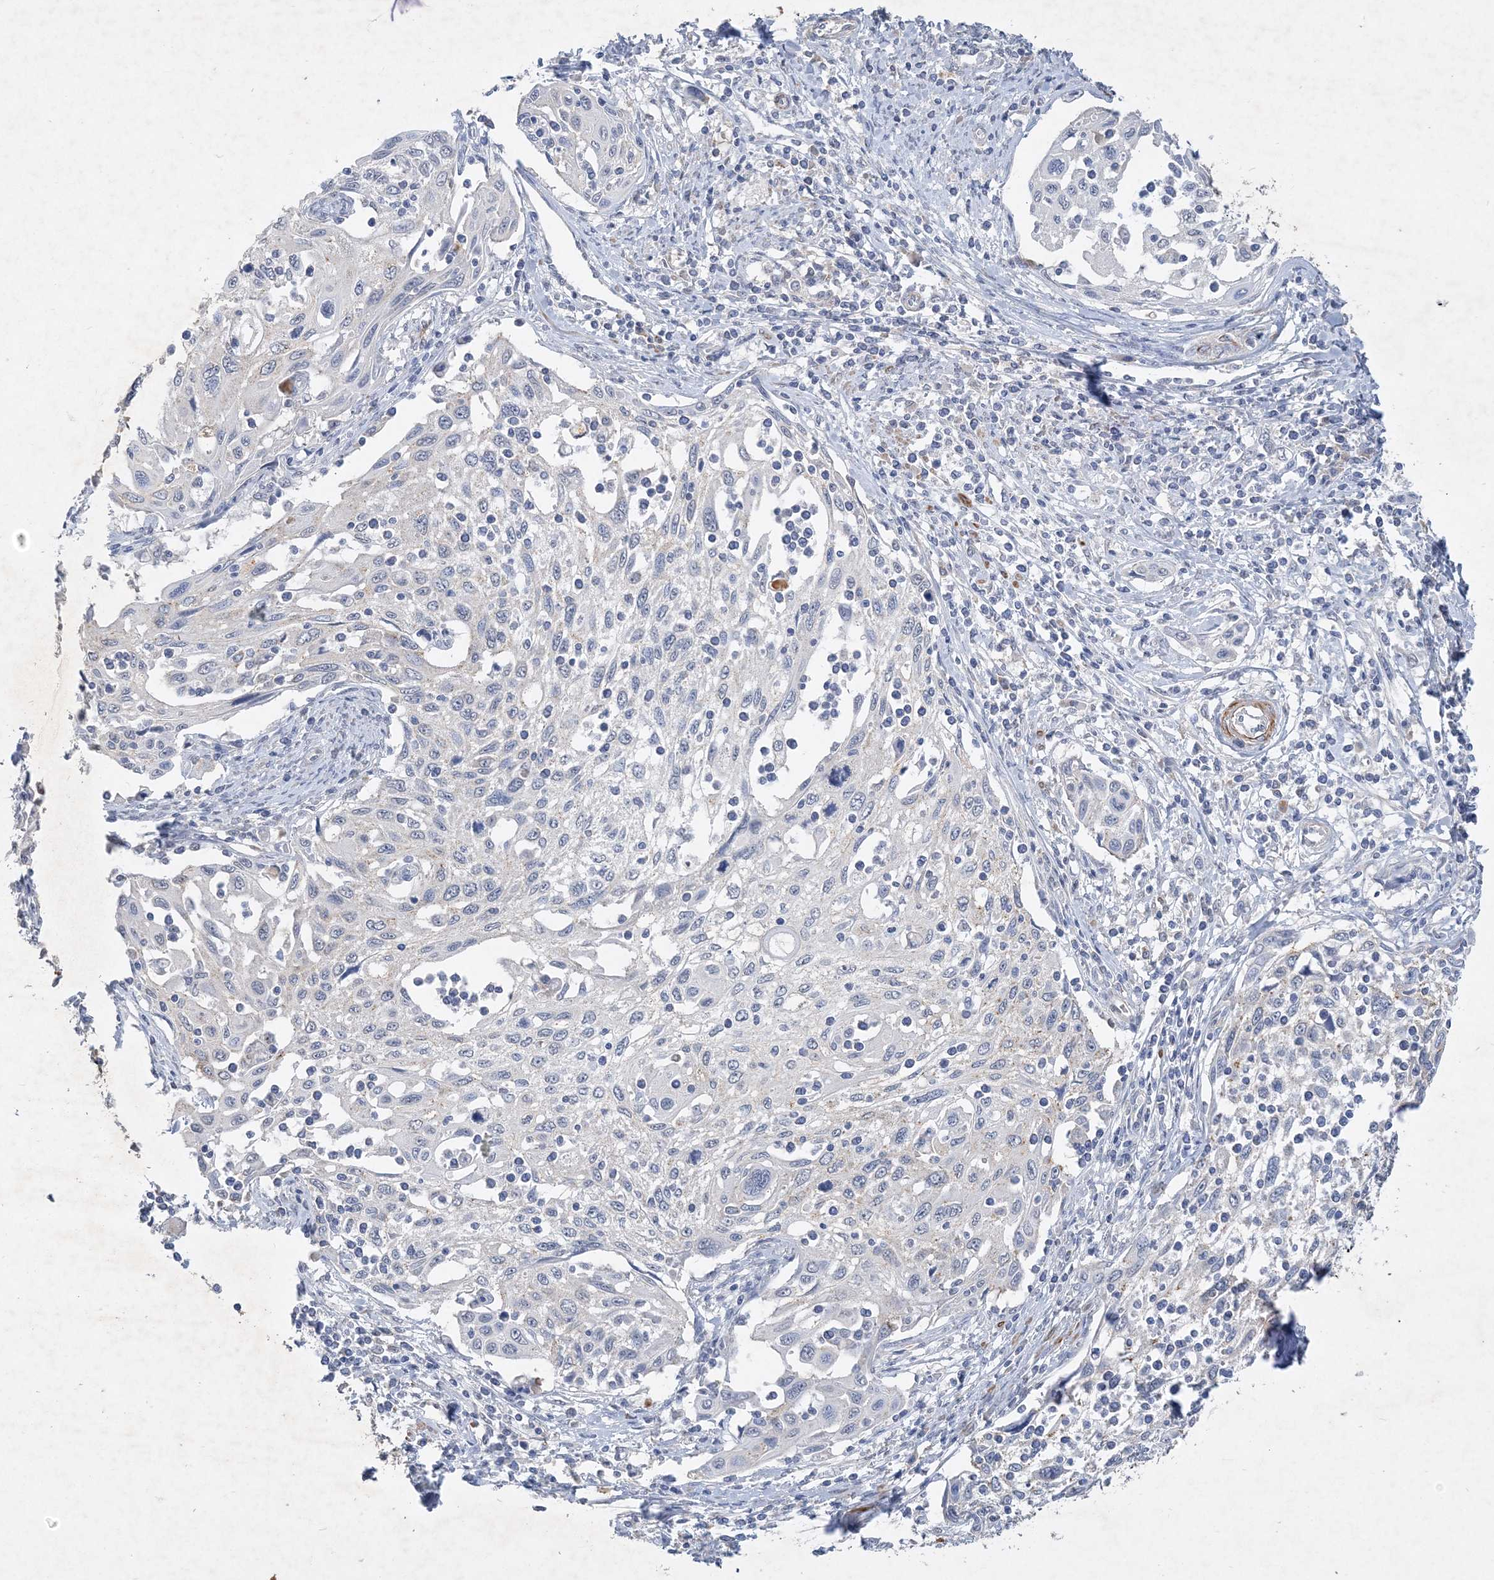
{"staining": {"intensity": "negative", "quantity": "none", "location": "none"}, "tissue": "cervical cancer", "cell_type": "Tumor cells", "image_type": "cancer", "snomed": [{"axis": "morphology", "description": "Squamous cell carcinoma, NOS"}, {"axis": "topography", "description": "Cervix"}], "caption": "Histopathology image shows no protein staining in tumor cells of cervical squamous cell carcinoma tissue.", "gene": "C11orf58", "patient": {"sex": "female", "age": 70}}